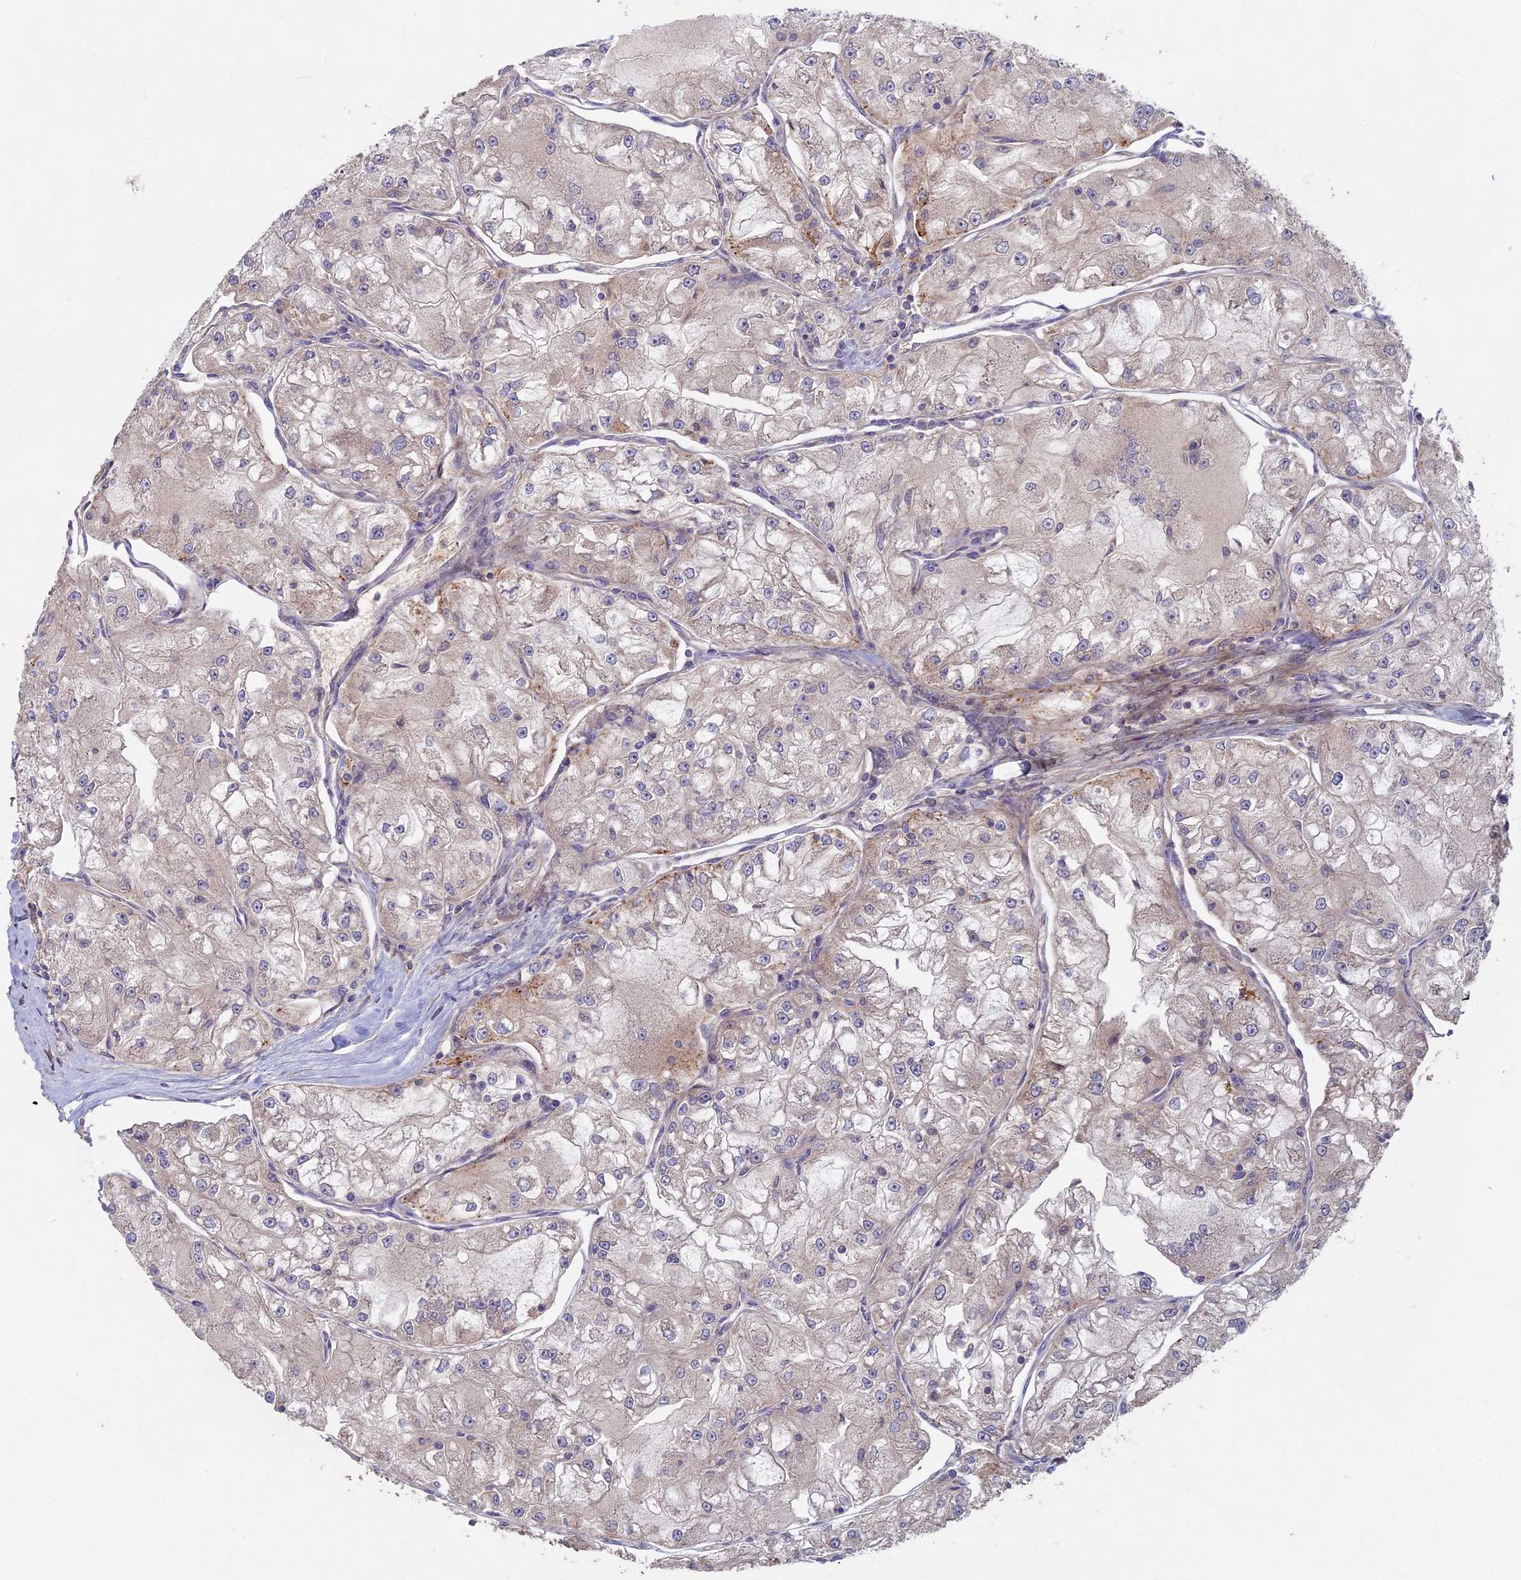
{"staining": {"intensity": "weak", "quantity": "<25%", "location": "cytoplasmic/membranous"}, "tissue": "renal cancer", "cell_type": "Tumor cells", "image_type": "cancer", "snomed": [{"axis": "morphology", "description": "Adenocarcinoma, NOS"}, {"axis": "topography", "description": "Kidney"}], "caption": "Tumor cells are negative for brown protein staining in renal cancer.", "gene": "RCCD1", "patient": {"sex": "female", "age": 72}}